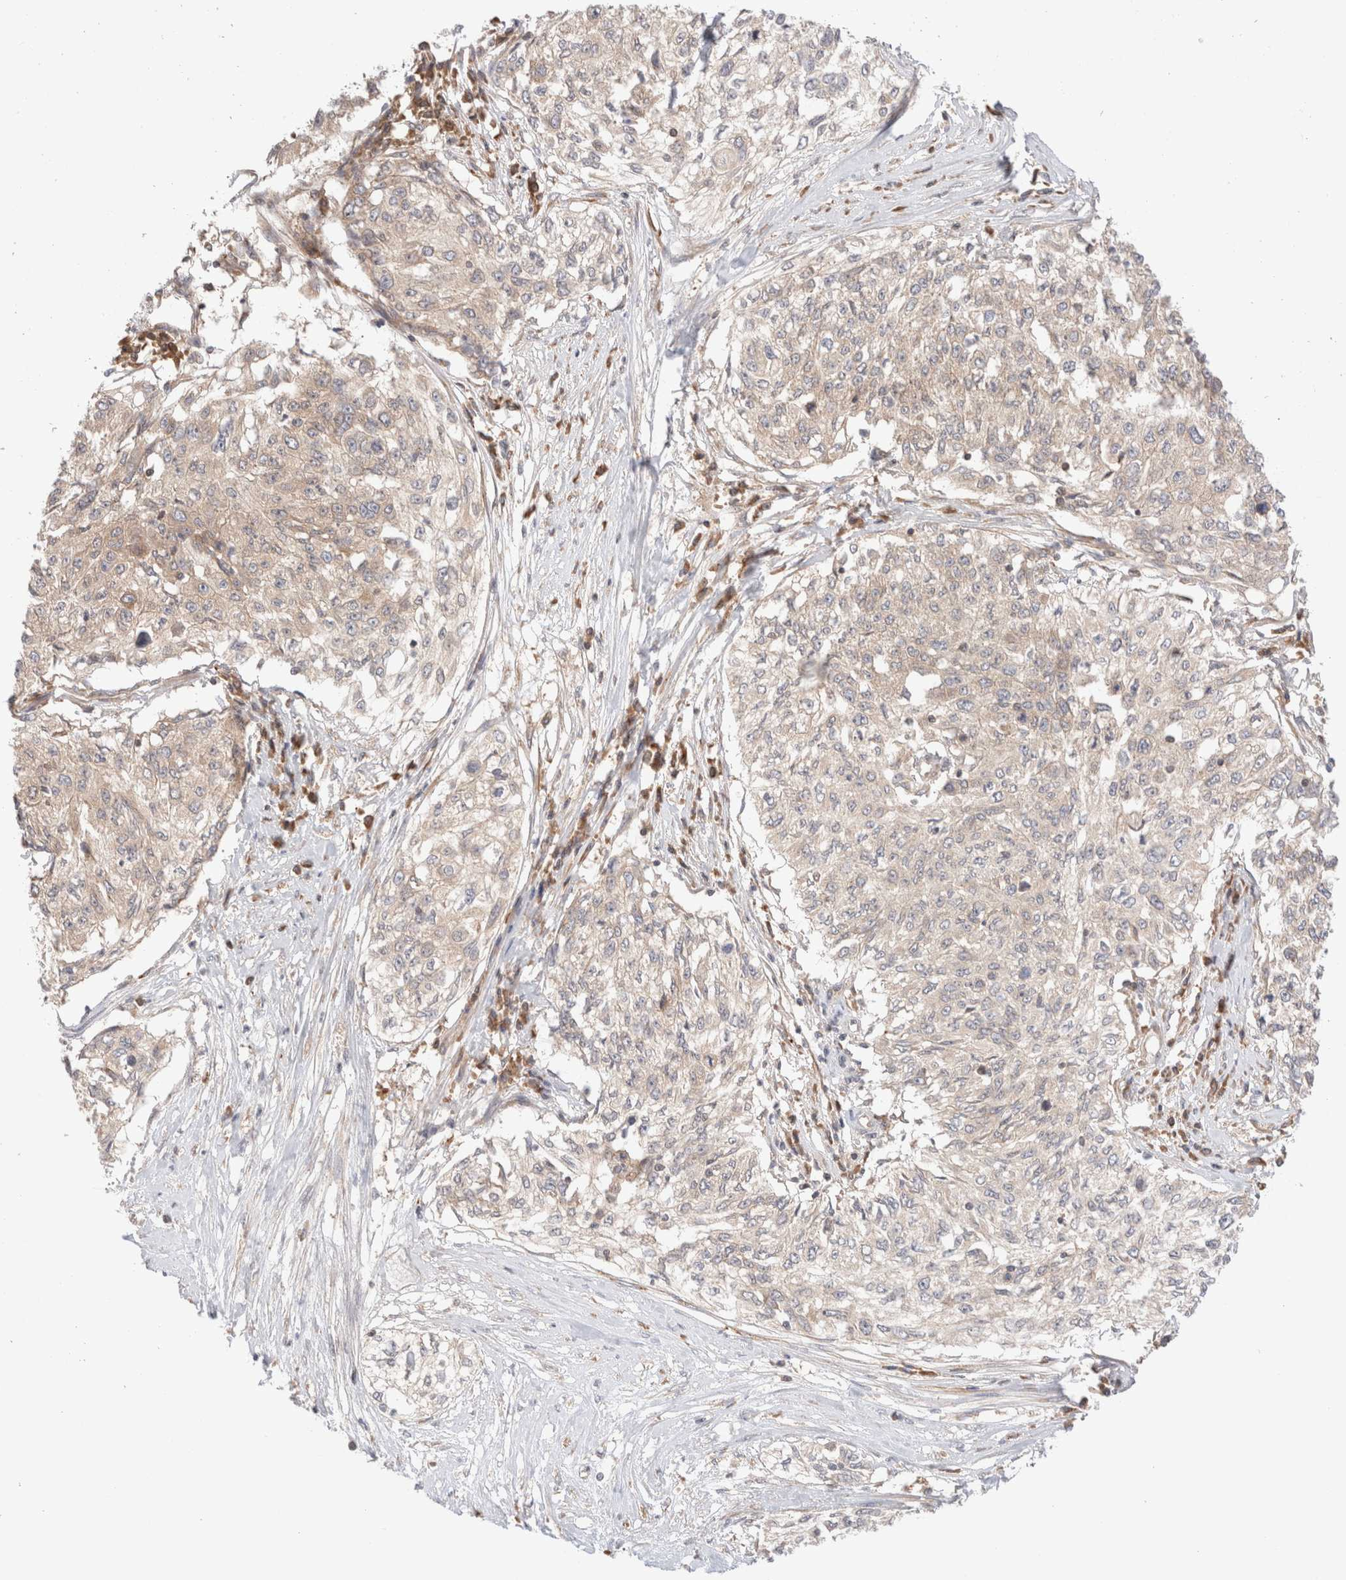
{"staining": {"intensity": "weak", "quantity": "<25%", "location": "cytoplasmic/membranous"}, "tissue": "cervical cancer", "cell_type": "Tumor cells", "image_type": "cancer", "snomed": [{"axis": "morphology", "description": "Squamous cell carcinoma, NOS"}, {"axis": "topography", "description": "Cervix"}], "caption": "Immunohistochemistry photomicrograph of neoplastic tissue: human cervical cancer (squamous cell carcinoma) stained with DAB reveals no significant protein expression in tumor cells.", "gene": "XKR4", "patient": {"sex": "female", "age": 57}}